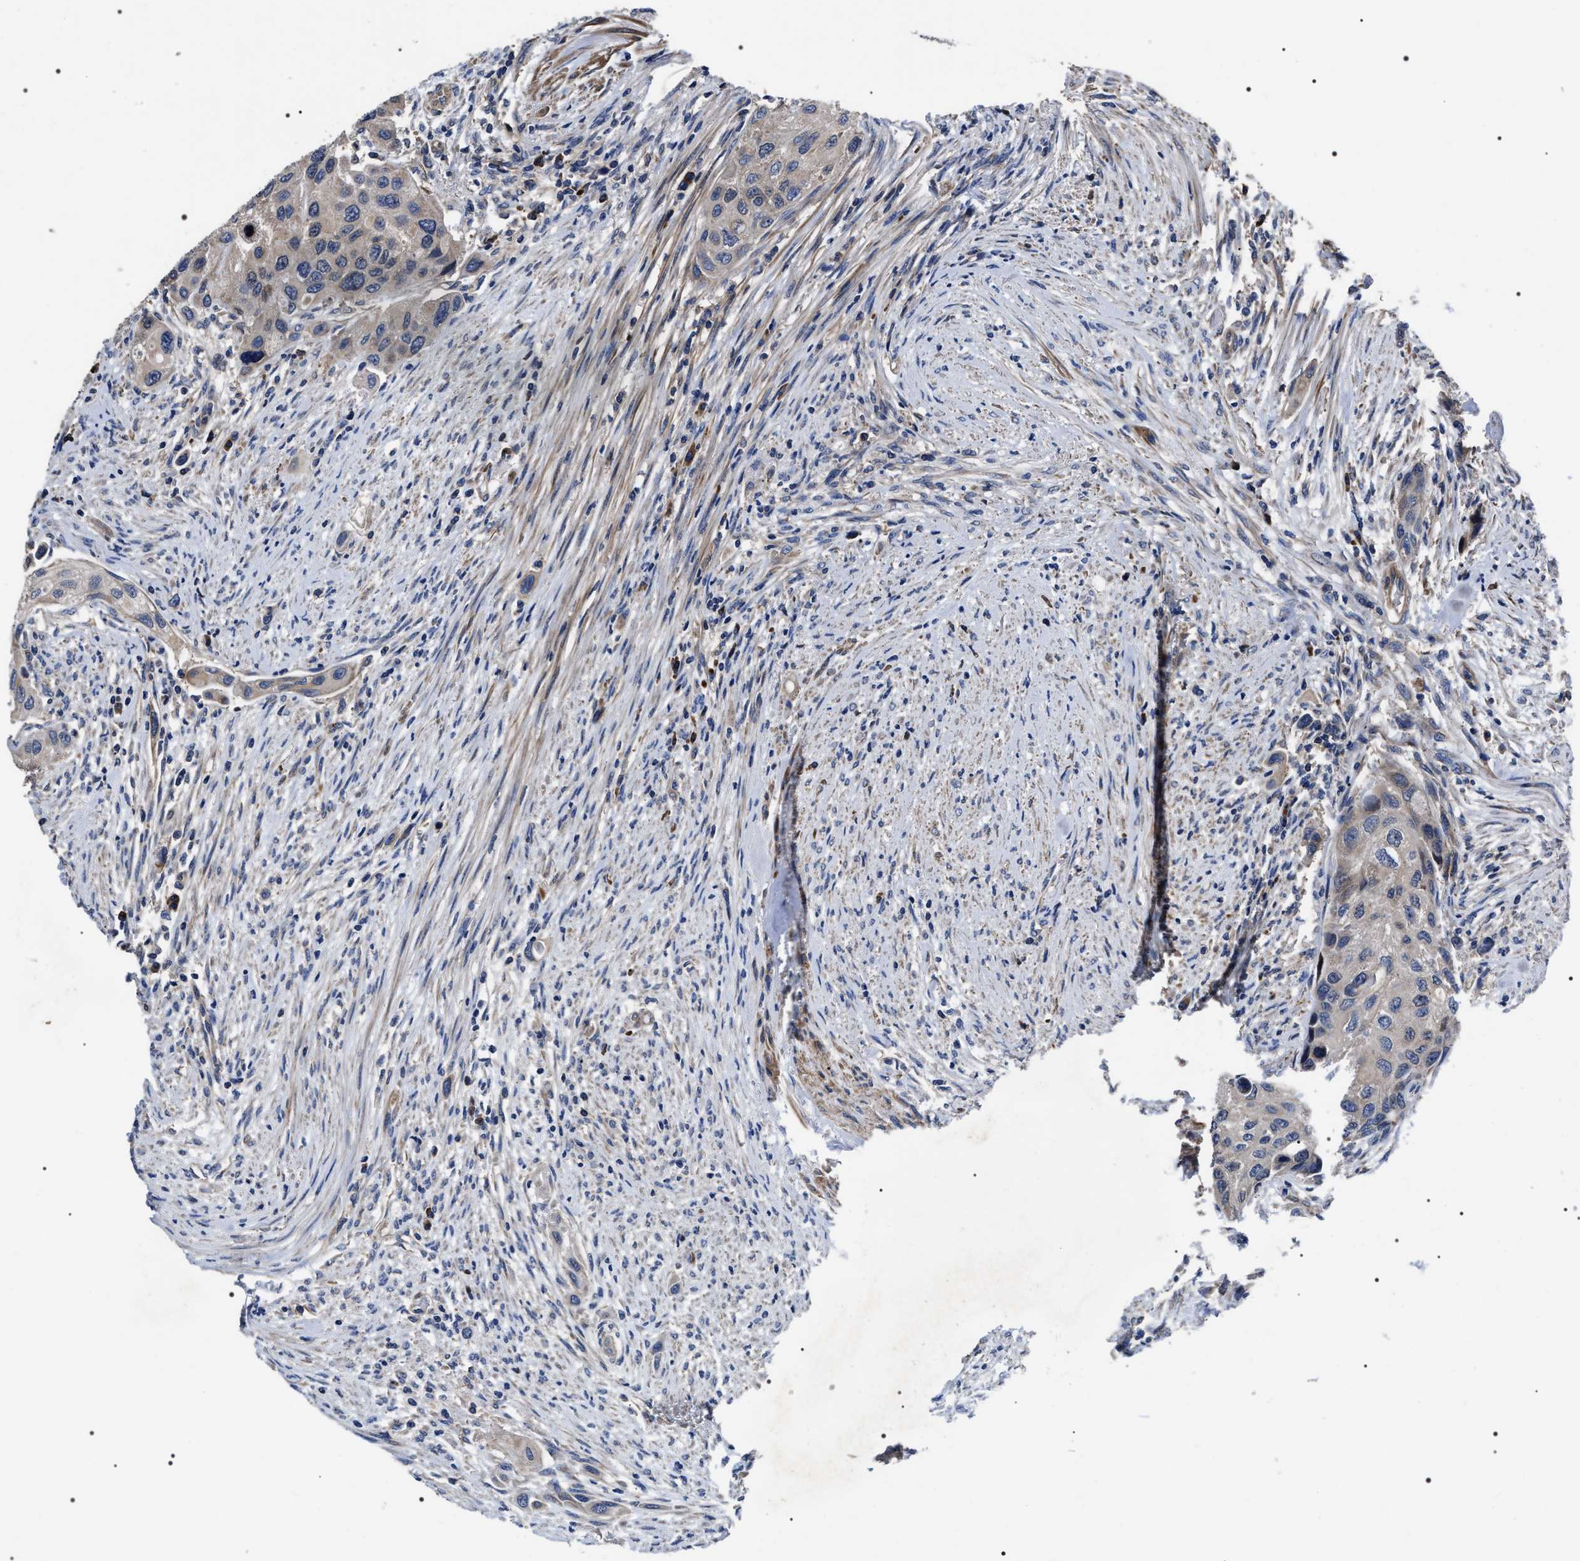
{"staining": {"intensity": "negative", "quantity": "none", "location": "none"}, "tissue": "urothelial cancer", "cell_type": "Tumor cells", "image_type": "cancer", "snomed": [{"axis": "morphology", "description": "Urothelial carcinoma, High grade"}, {"axis": "topography", "description": "Urinary bladder"}], "caption": "Urothelial carcinoma (high-grade) was stained to show a protein in brown. There is no significant expression in tumor cells.", "gene": "MIS18A", "patient": {"sex": "female", "age": 56}}